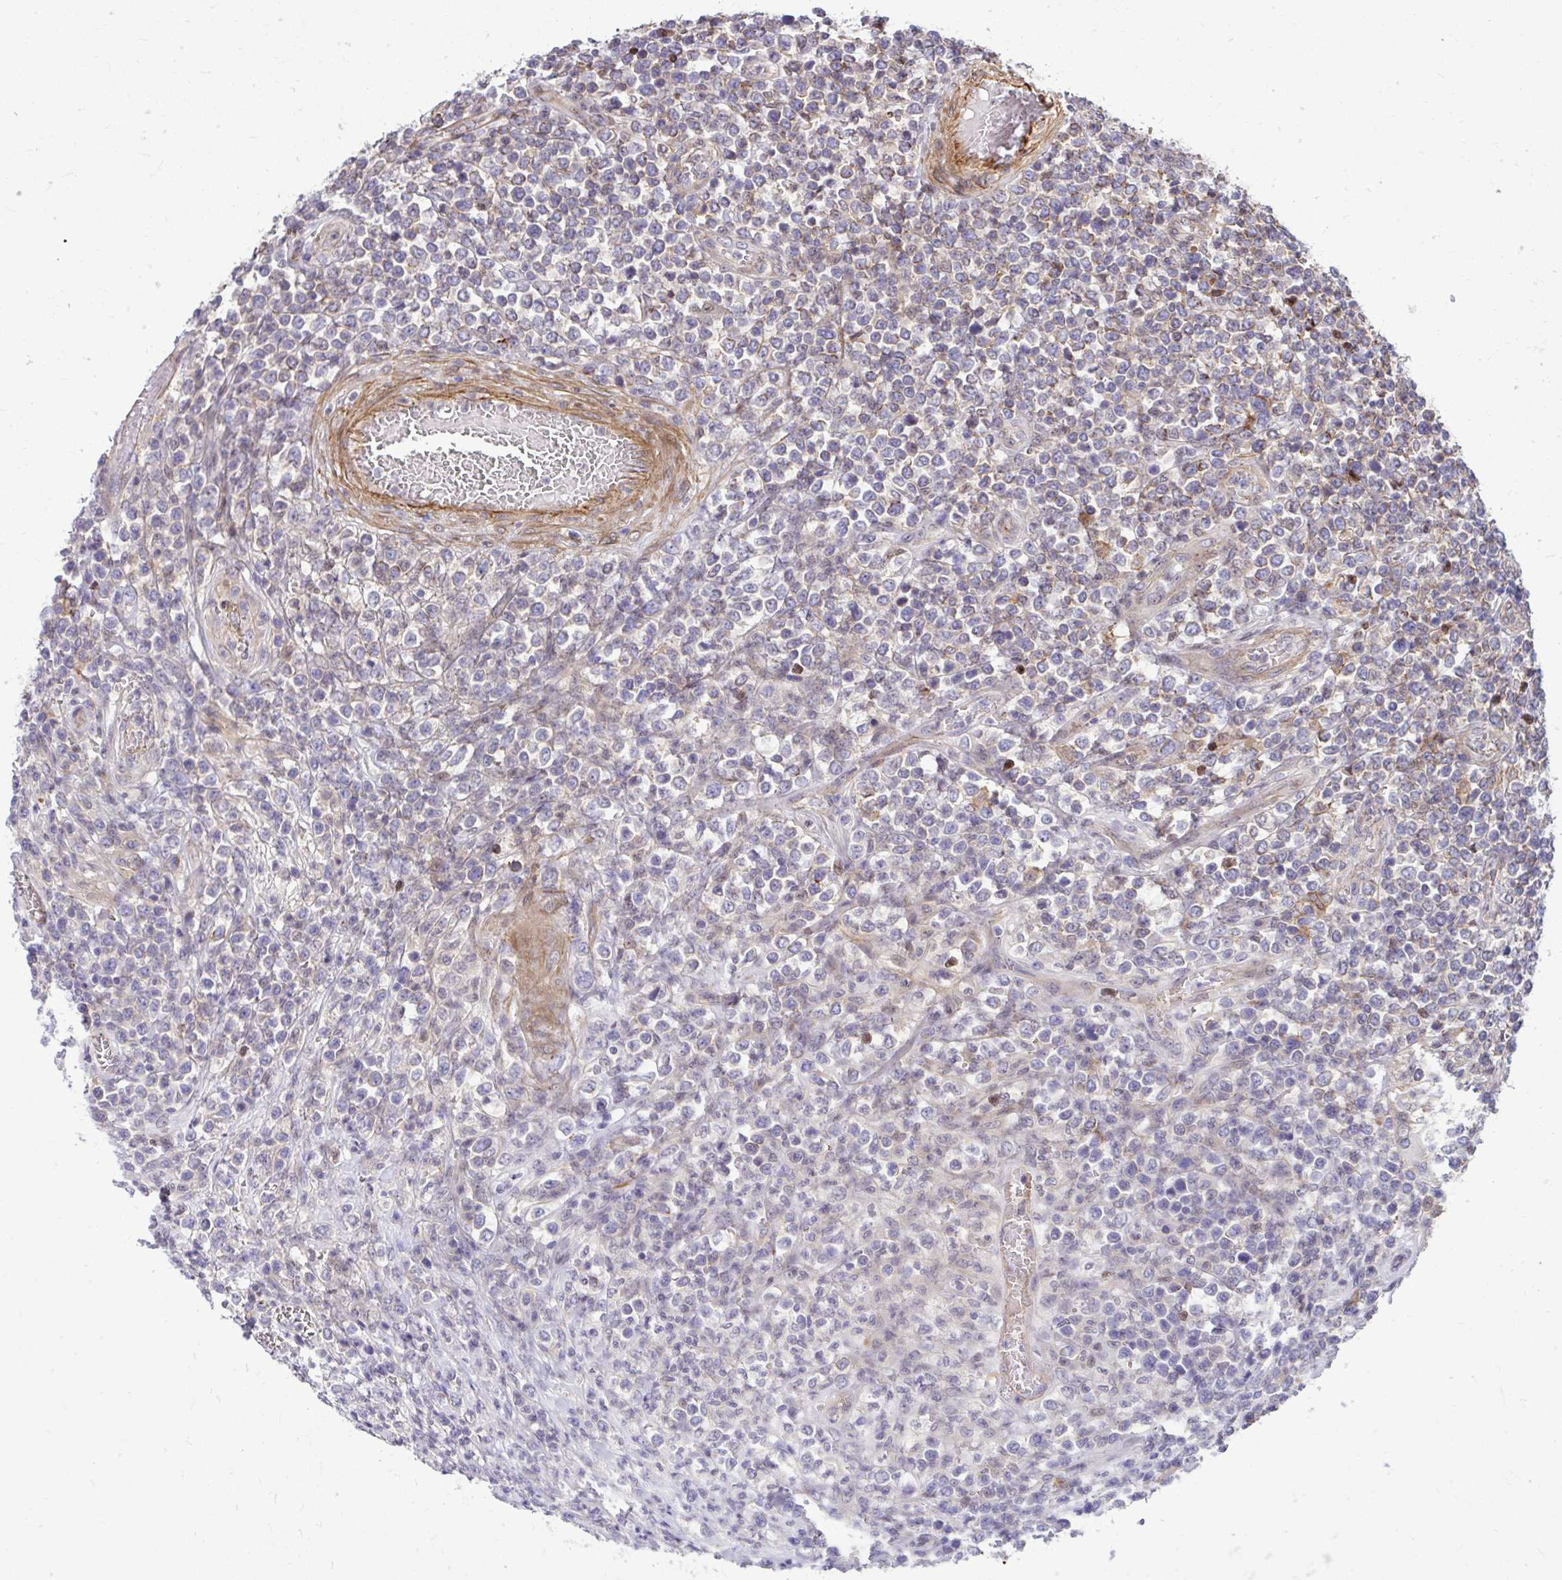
{"staining": {"intensity": "negative", "quantity": "none", "location": "none"}, "tissue": "lymphoma", "cell_type": "Tumor cells", "image_type": "cancer", "snomed": [{"axis": "morphology", "description": "Malignant lymphoma, non-Hodgkin's type, High grade"}, {"axis": "topography", "description": "Soft tissue"}], "caption": "This is an immunohistochemistry (IHC) histopathology image of lymphoma. There is no staining in tumor cells.", "gene": "TRIP6", "patient": {"sex": "female", "age": 56}}